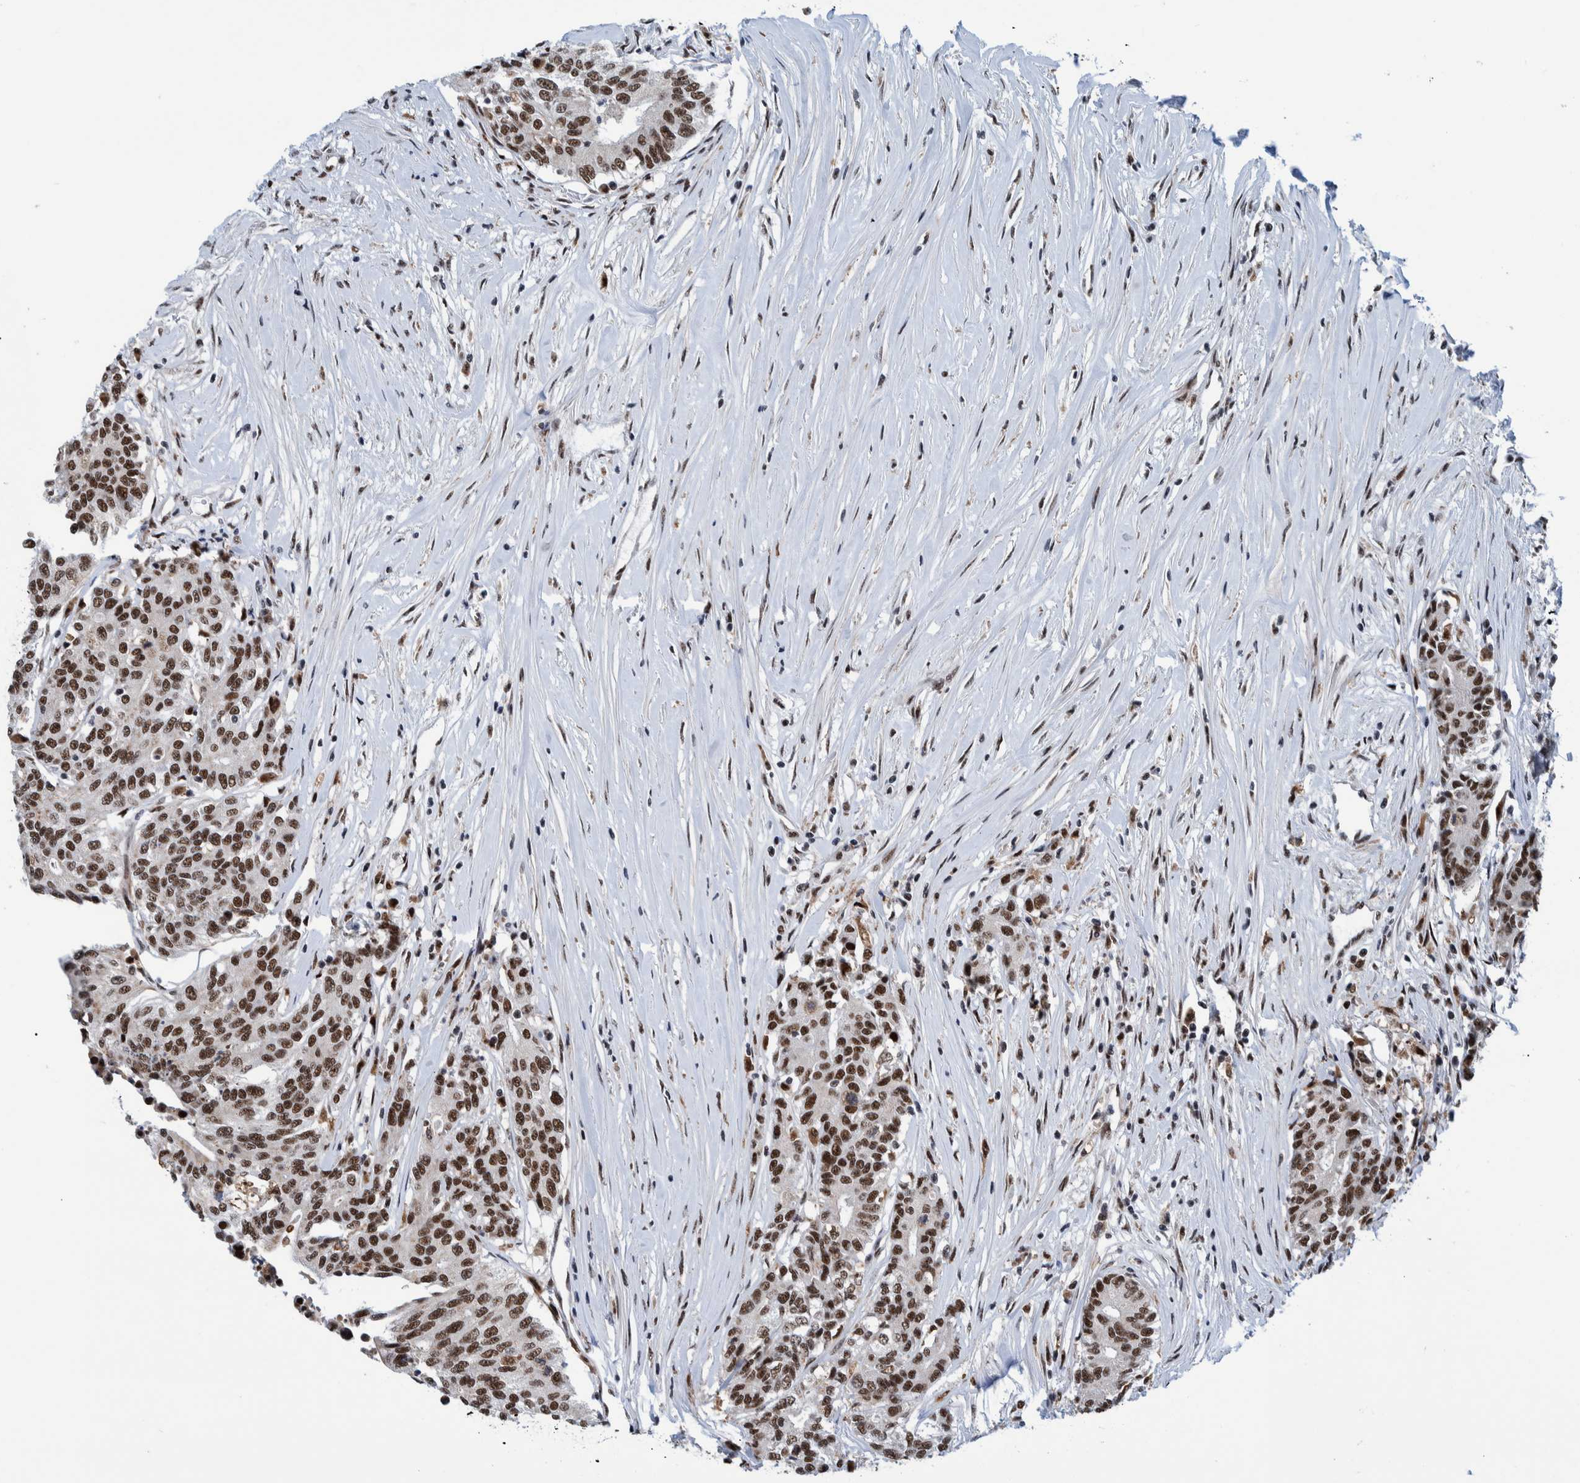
{"staining": {"intensity": "strong", "quantity": ">75%", "location": "nuclear"}, "tissue": "colorectal cancer", "cell_type": "Tumor cells", "image_type": "cancer", "snomed": [{"axis": "morphology", "description": "Adenocarcinoma, NOS"}, {"axis": "topography", "description": "Colon"}], "caption": "IHC staining of colorectal adenocarcinoma, which reveals high levels of strong nuclear positivity in about >75% of tumor cells indicating strong nuclear protein expression. The staining was performed using DAB (3,3'-diaminobenzidine) (brown) for protein detection and nuclei were counterstained in hematoxylin (blue).", "gene": "EFTUD2", "patient": {"sex": "female", "age": 77}}